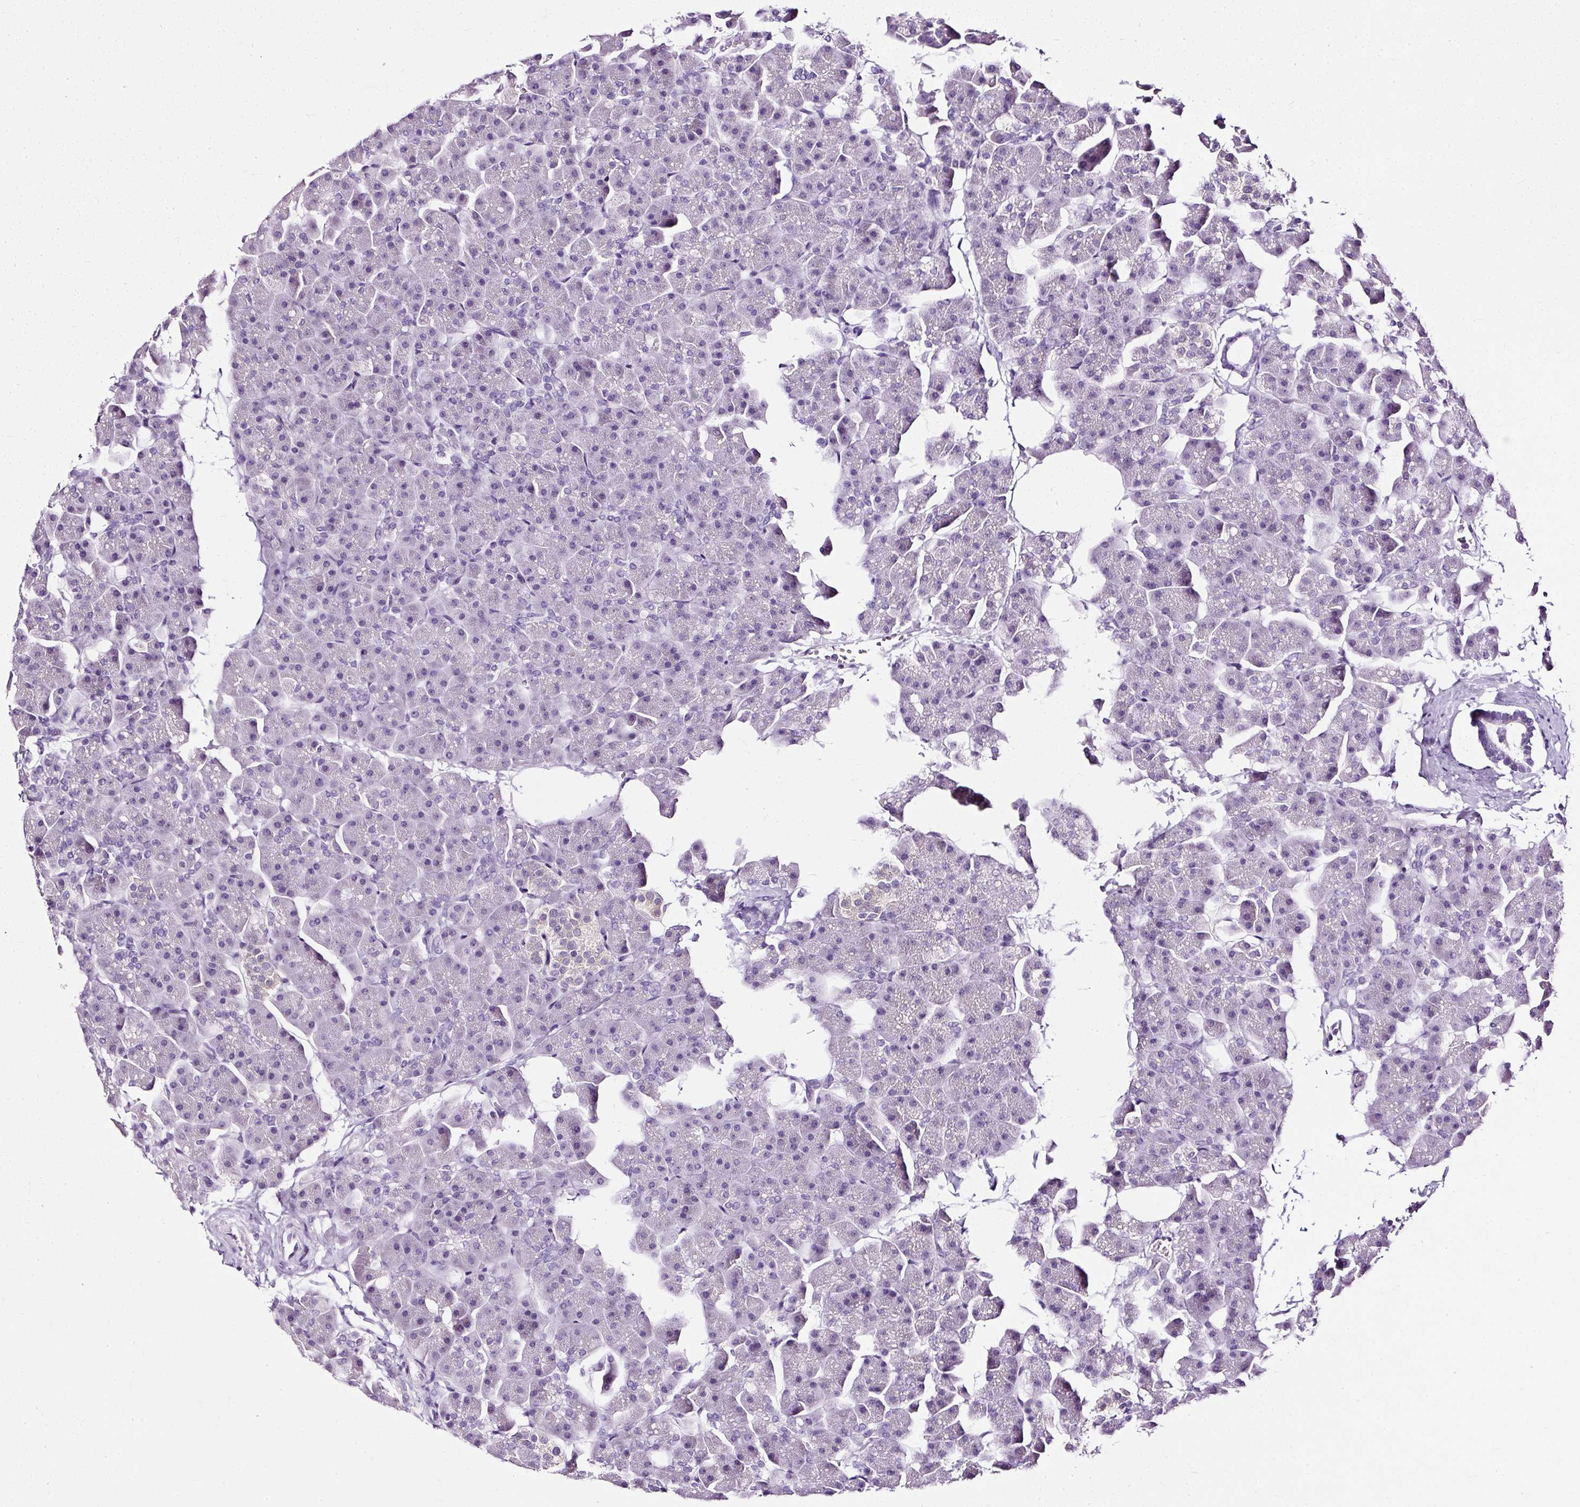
{"staining": {"intensity": "negative", "quantity": "none", "location": "none"}, "tissue": "pancreas", "cell_type": "Exocrine glandular cells", "image_type": "normal", "snomed": [{"axis": "morphology", "description": "Normal tissue, NOS"}, {"axis": "topography", "description": "Pancreas"}], "caption": "IHC histopathology image of unremarkable pancreas: pancreas stained with DAB demonstrates no significant protein positivity in exocrine glandular cells.", "gene": "ATP2A1", "patient": {"sex": "male", "age": 35}}